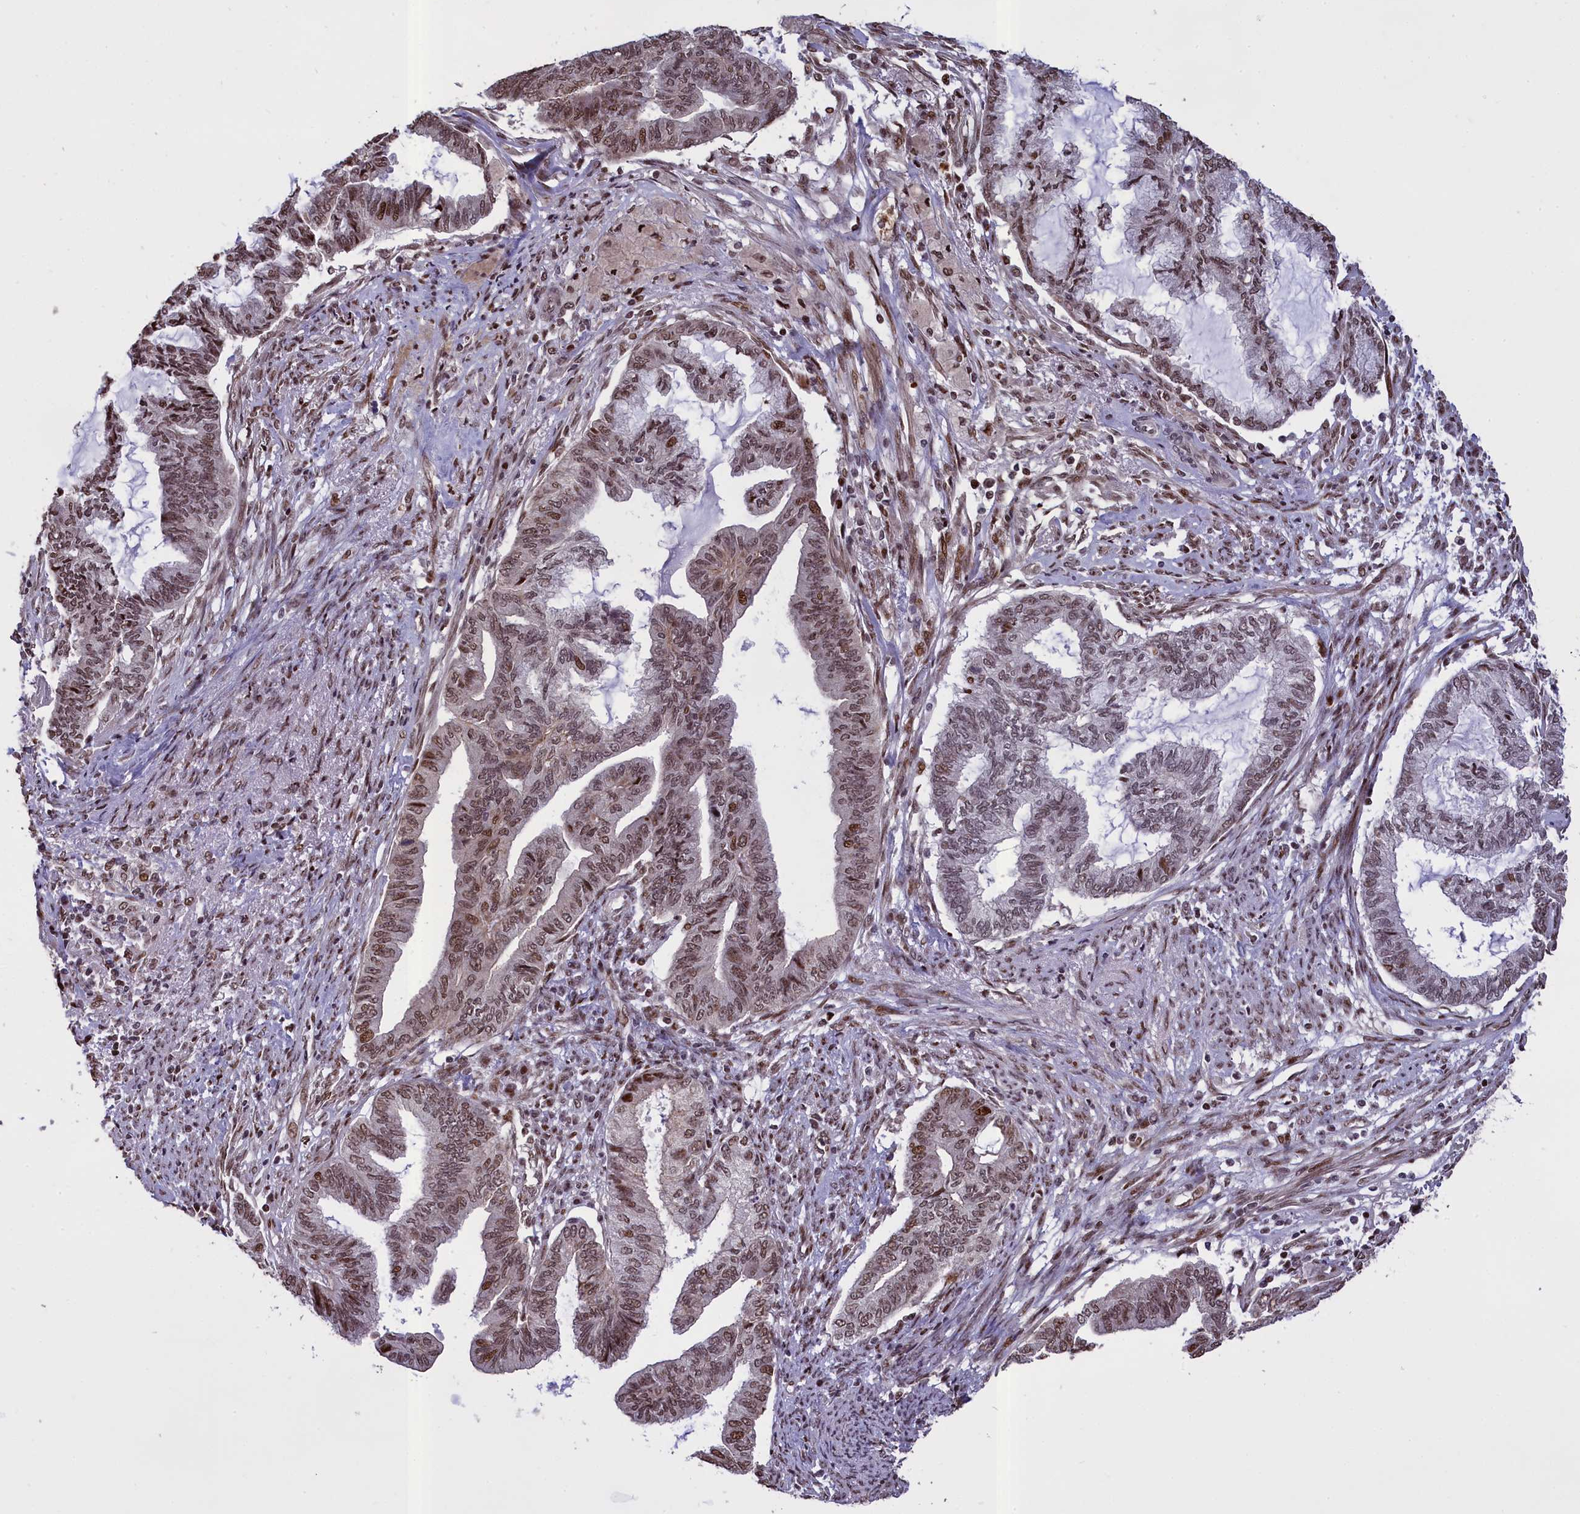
{"staining": {"intensity": "moderate", "quantity": ">75%", "location": "nuclear"}, "tissue": "endometrial cancer", "cell_type": "Tumor cells", "image_type": "cancer", "snomed": [{"axis": "morphology", "description": "Adenocarcinoma, NOS"}, {"axis": "topography", "description": "Endometrium"}], "caption": "An image showing moderate nuclear expression in approximately >75% of tumor cells in adenocarcinoma (endometrial), as visualized by brown immunohistochemical staining.", "gene": "RELB", "patient": {"sex": "female", "age": 86}}